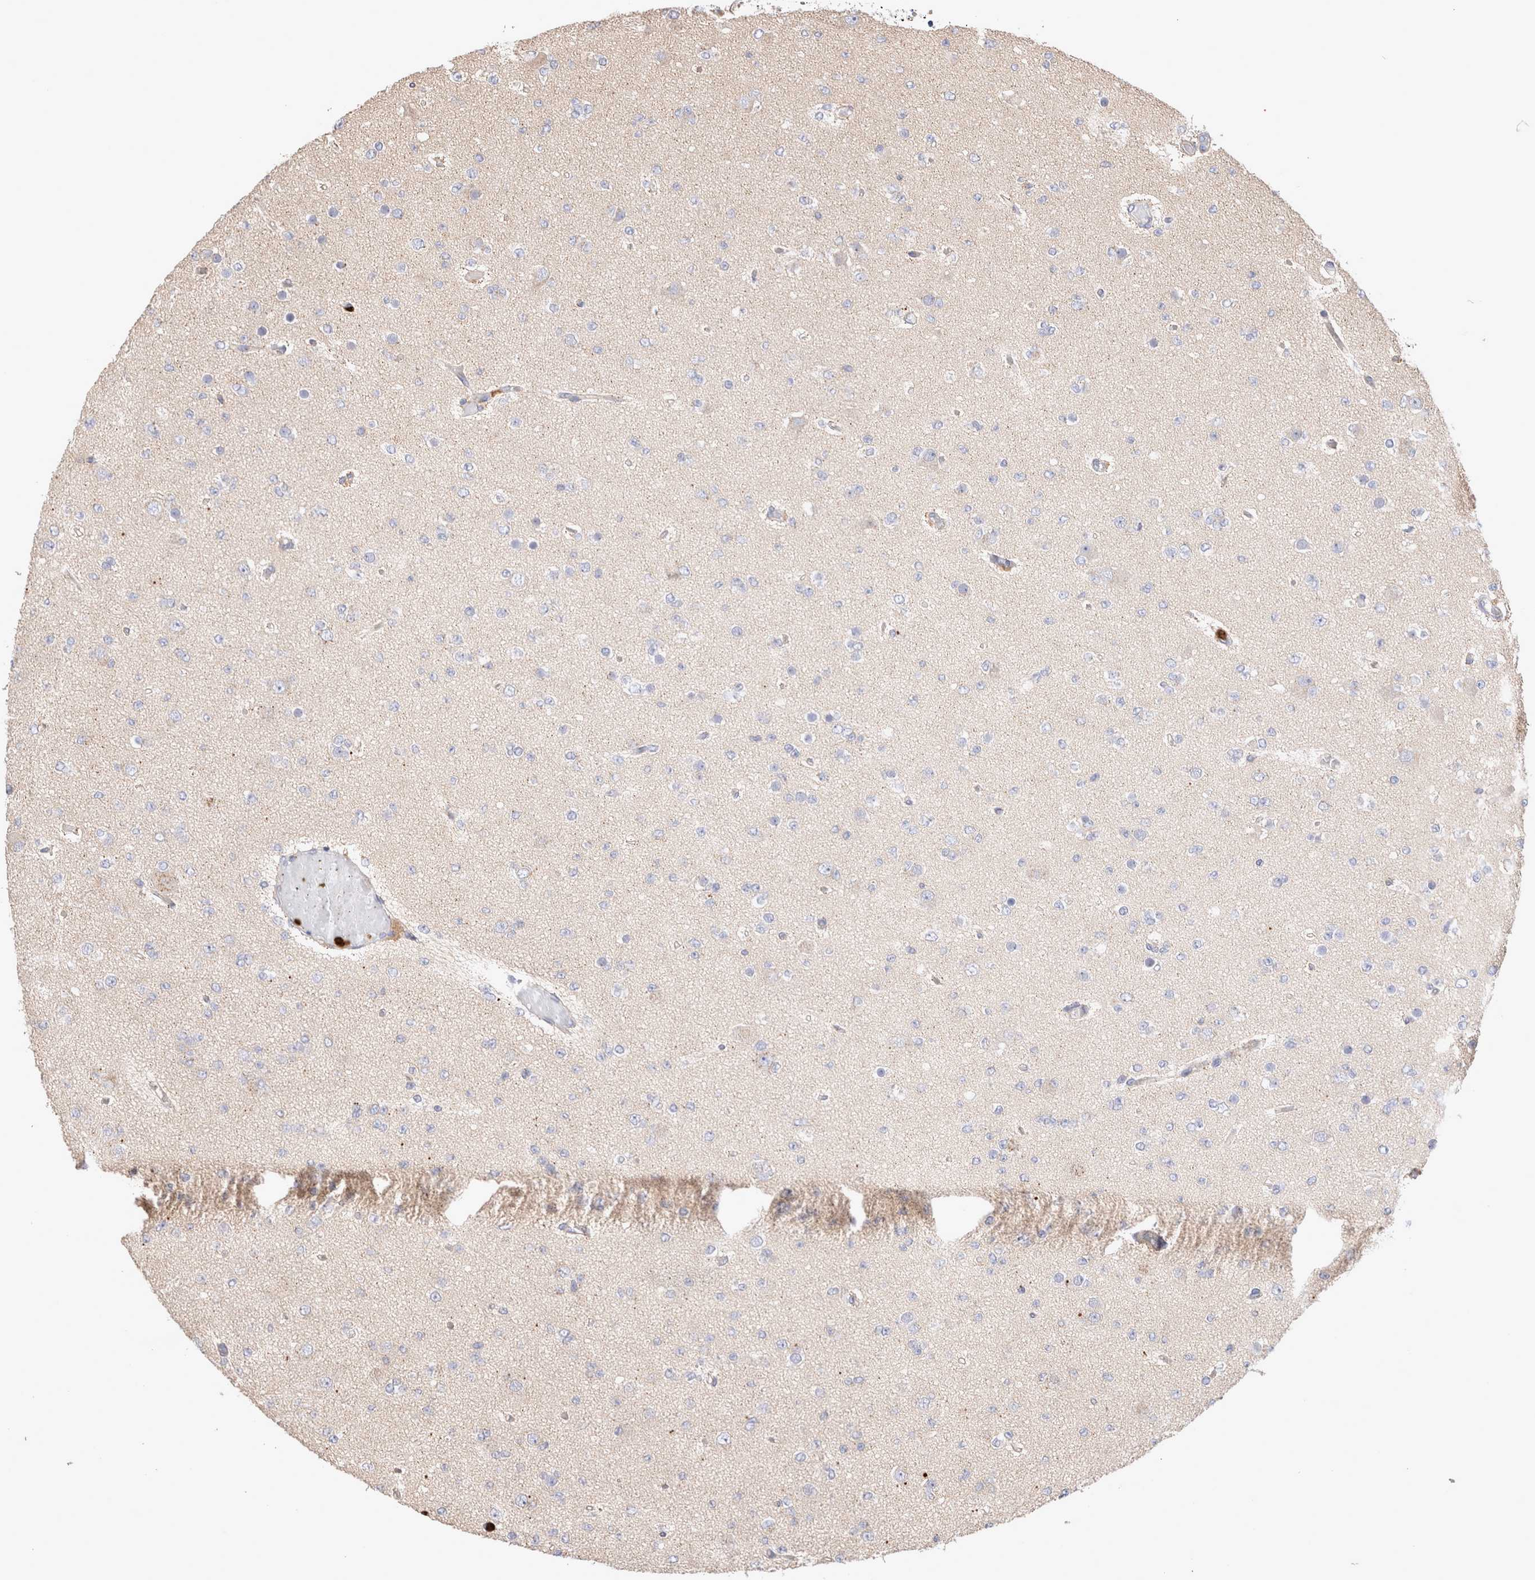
{"staining": {"intensity": "negative", "quantity": "none", "location": "none"}, "tissue": "glioma", "cell_type": "Tumor cells", "image_type": "cancer", "snomed": [{"axis": "morphology", "description": "Glioma, malignant, Low grade"}, {"axis": "topography", "description": "Brain"}], "caption": "IHC of human low-grade glioma (malignant) demonstrates no positivity in tumor cells.", "gene": "NXT2", "patient": {"sex": "female", "age": 22}}